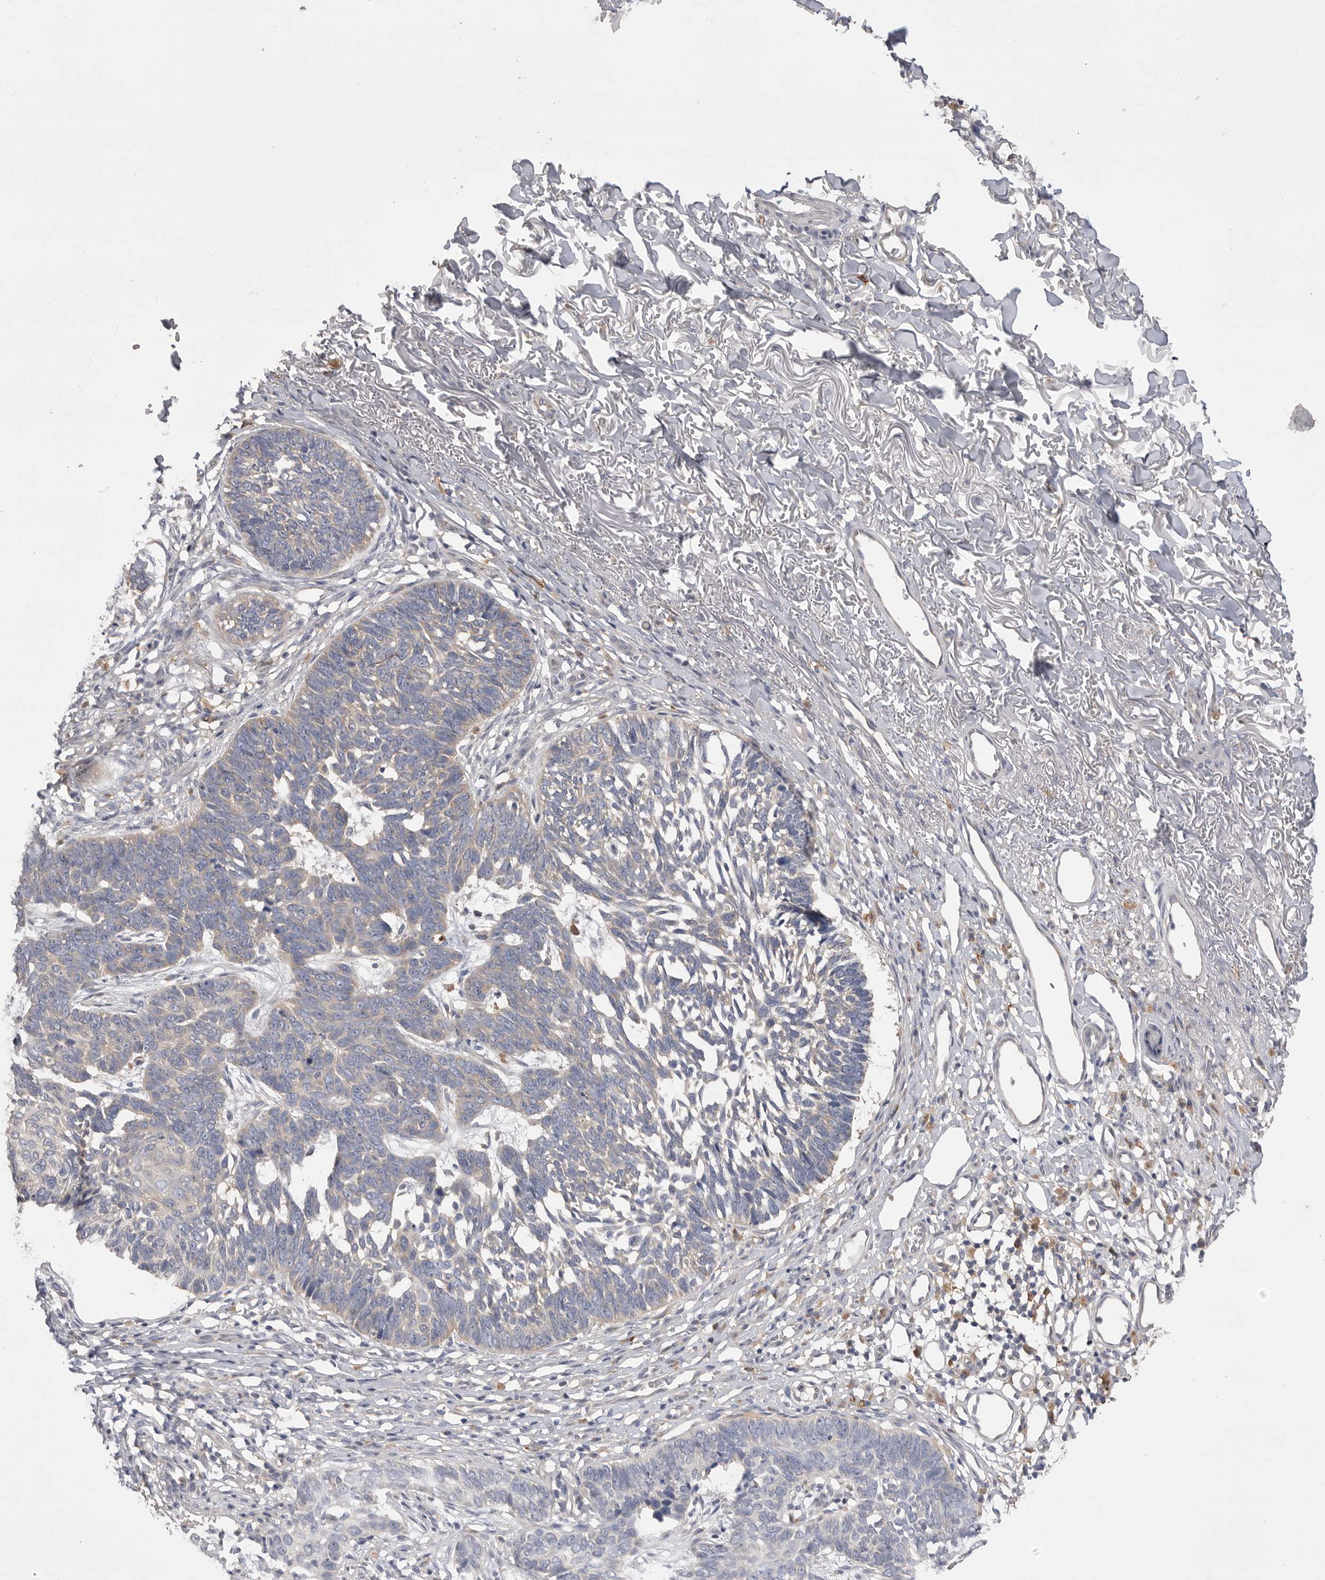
{"staining": {"intensity": "weak", "quantity": "<25%", "location": "cytoplasmic/membranous"}, "tissue": "skin cancer", "cell_type": "Tumor cells", "image_type": "cancer", "snomed": [{"axis": "morphology", "description": "Normal tissue, NOS"}, {"axis": "morphology", "description": "Basal cell carcinoma"}, {"axis": "topography", "description": "Skin"}], "caption": "A high-resolution histopathology image shows IHC staining of skin cancer, which demonstrates no significant positivity in tumor cells. (Immunohistochemistry (ihc), brightfield microscopy, high magnification).", "gene": "VAC14", "patient": {"sex": "male", "age": 77}}